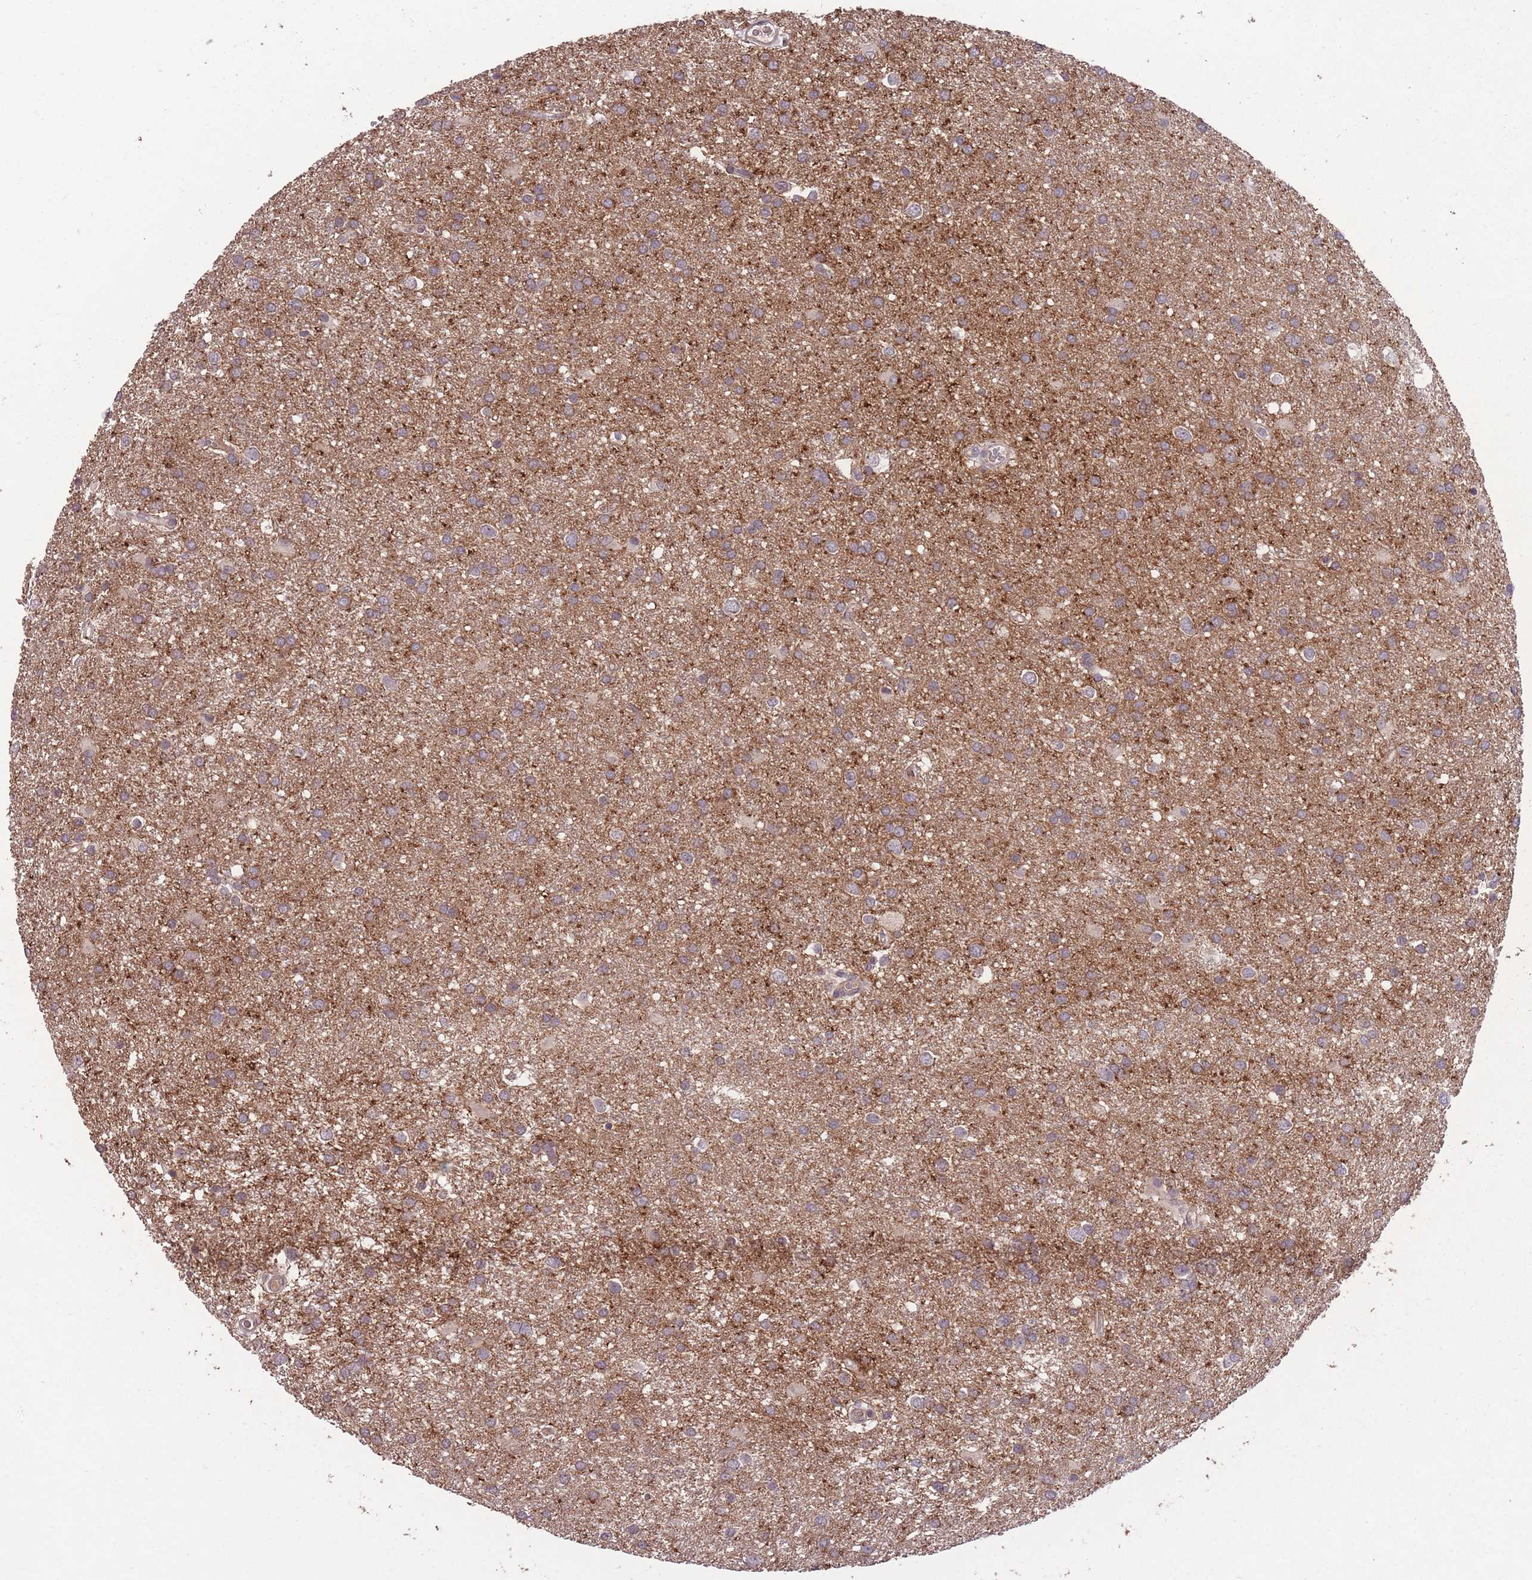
{"staining": {"intensity": "weak", "quantity": "25%-75%", "location": "cytoplasmic/membranous"}, "tissue": "glioma", "cell_type": "Tumor cells", "image_type": "cancer", "snomed": [{"axis": "morphology", "description": "Glioma, malignant, Low grade"}, {"axis": "topography", "description": "Brain"}], "caption": "Human low-grade glioma (malignant) stained with a brown dye displays weak cytoplasmic/membranous positive expression in approximately 25%-75% of tumor cells.", "gene": "ADCYAP1R1", "patient": {"sex": "female", "age": 32}}